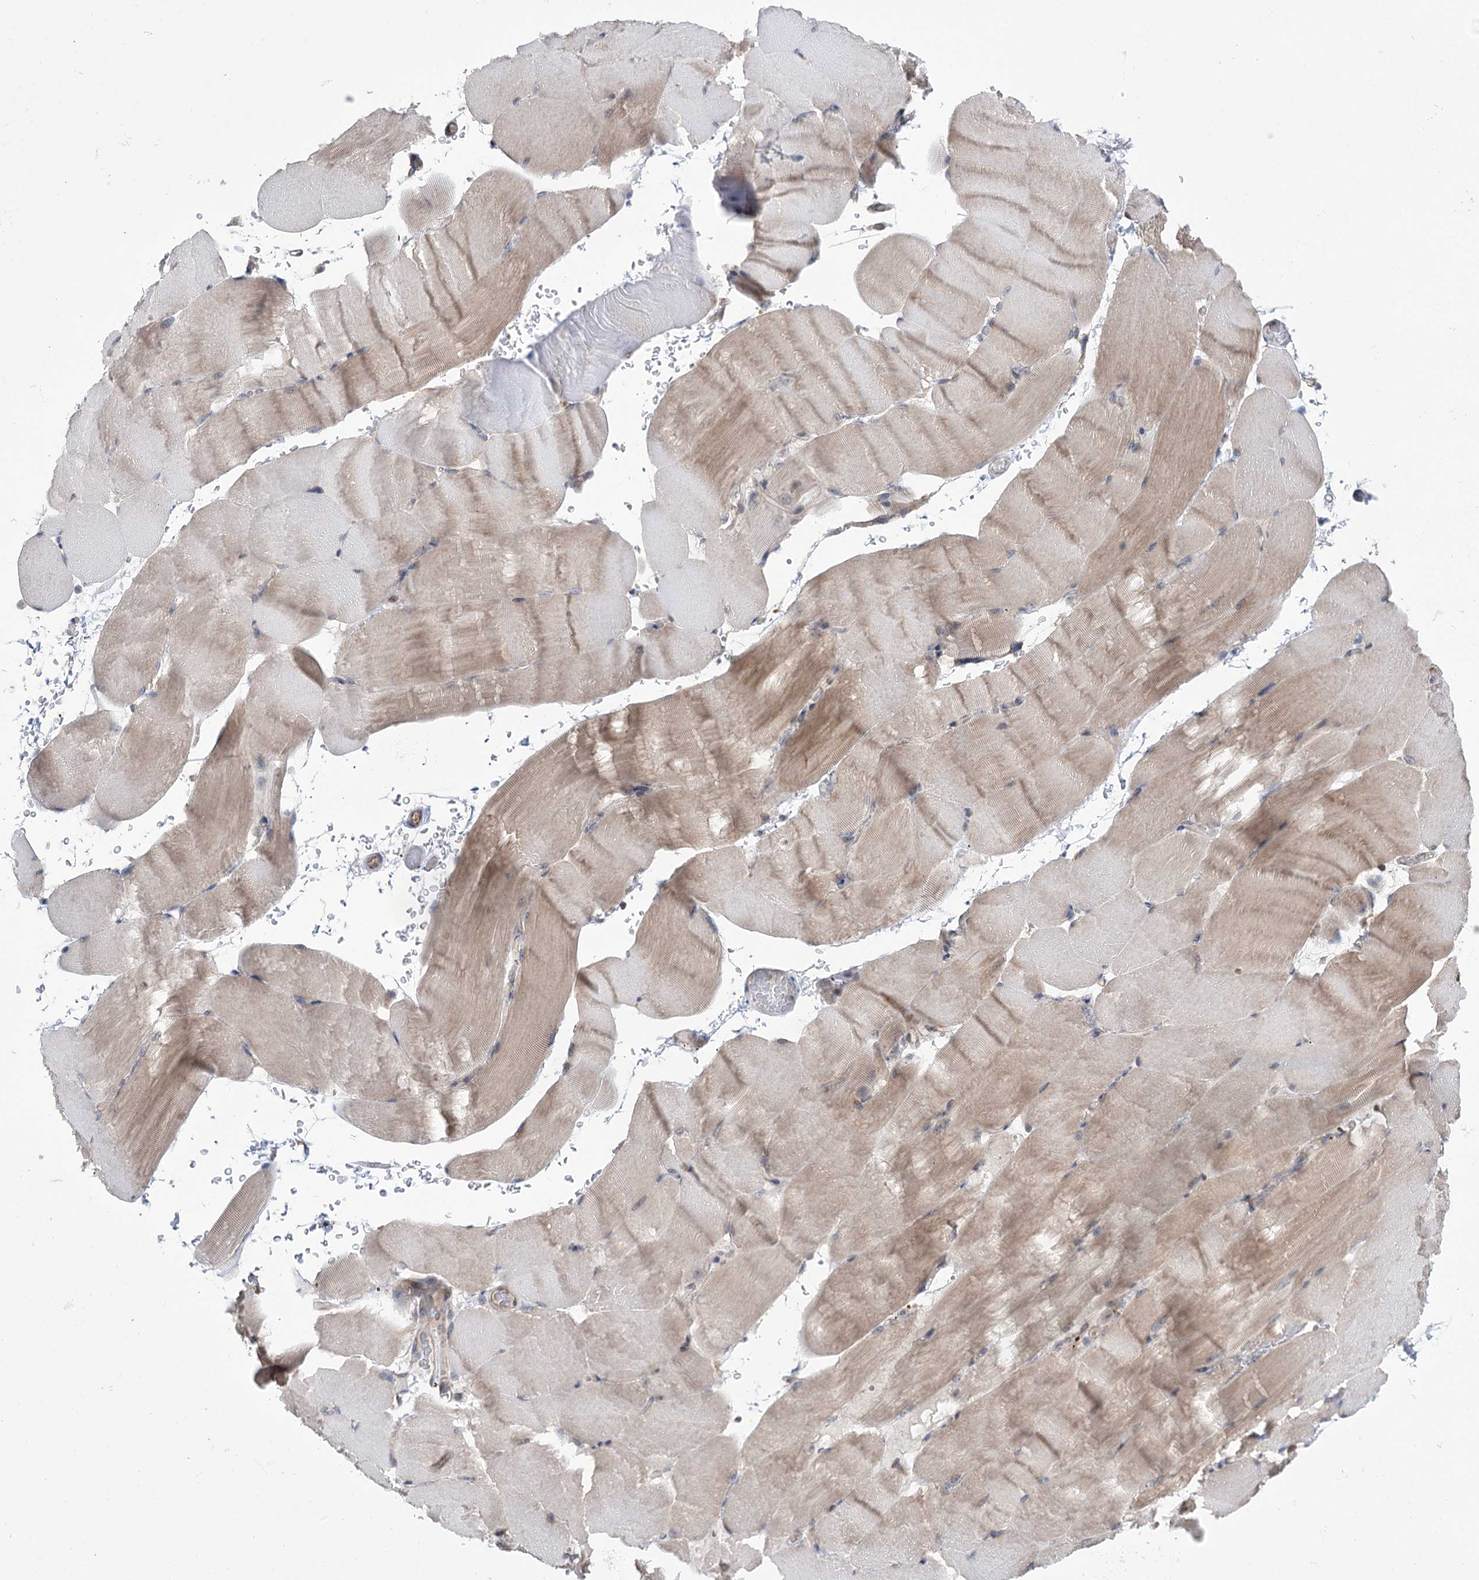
{"staining": {"intensity": "weak", "quantity": "25%-75%", "location": "cytoplasmic/membranous"}, "tissue": "skeletal muscle", "cell_type": "Myocytes", "image_type": "normal", "snomed": [{"axis": "morphology", "description": "Normal tissue, NOS"}, {"axis": "topography", "description": "Skeletal muscle"}, {"axis": "topography", "description": "Parathyroid gland"}], "caption": "This is a histology image of immunohistochemistry staining of unremarkable skeletal muscle, which shows weak positivity in the cytoplasmic/membranous of myocytes.", "gene": "ZNF622", "patient": {"sex": "female", "age": 37}}